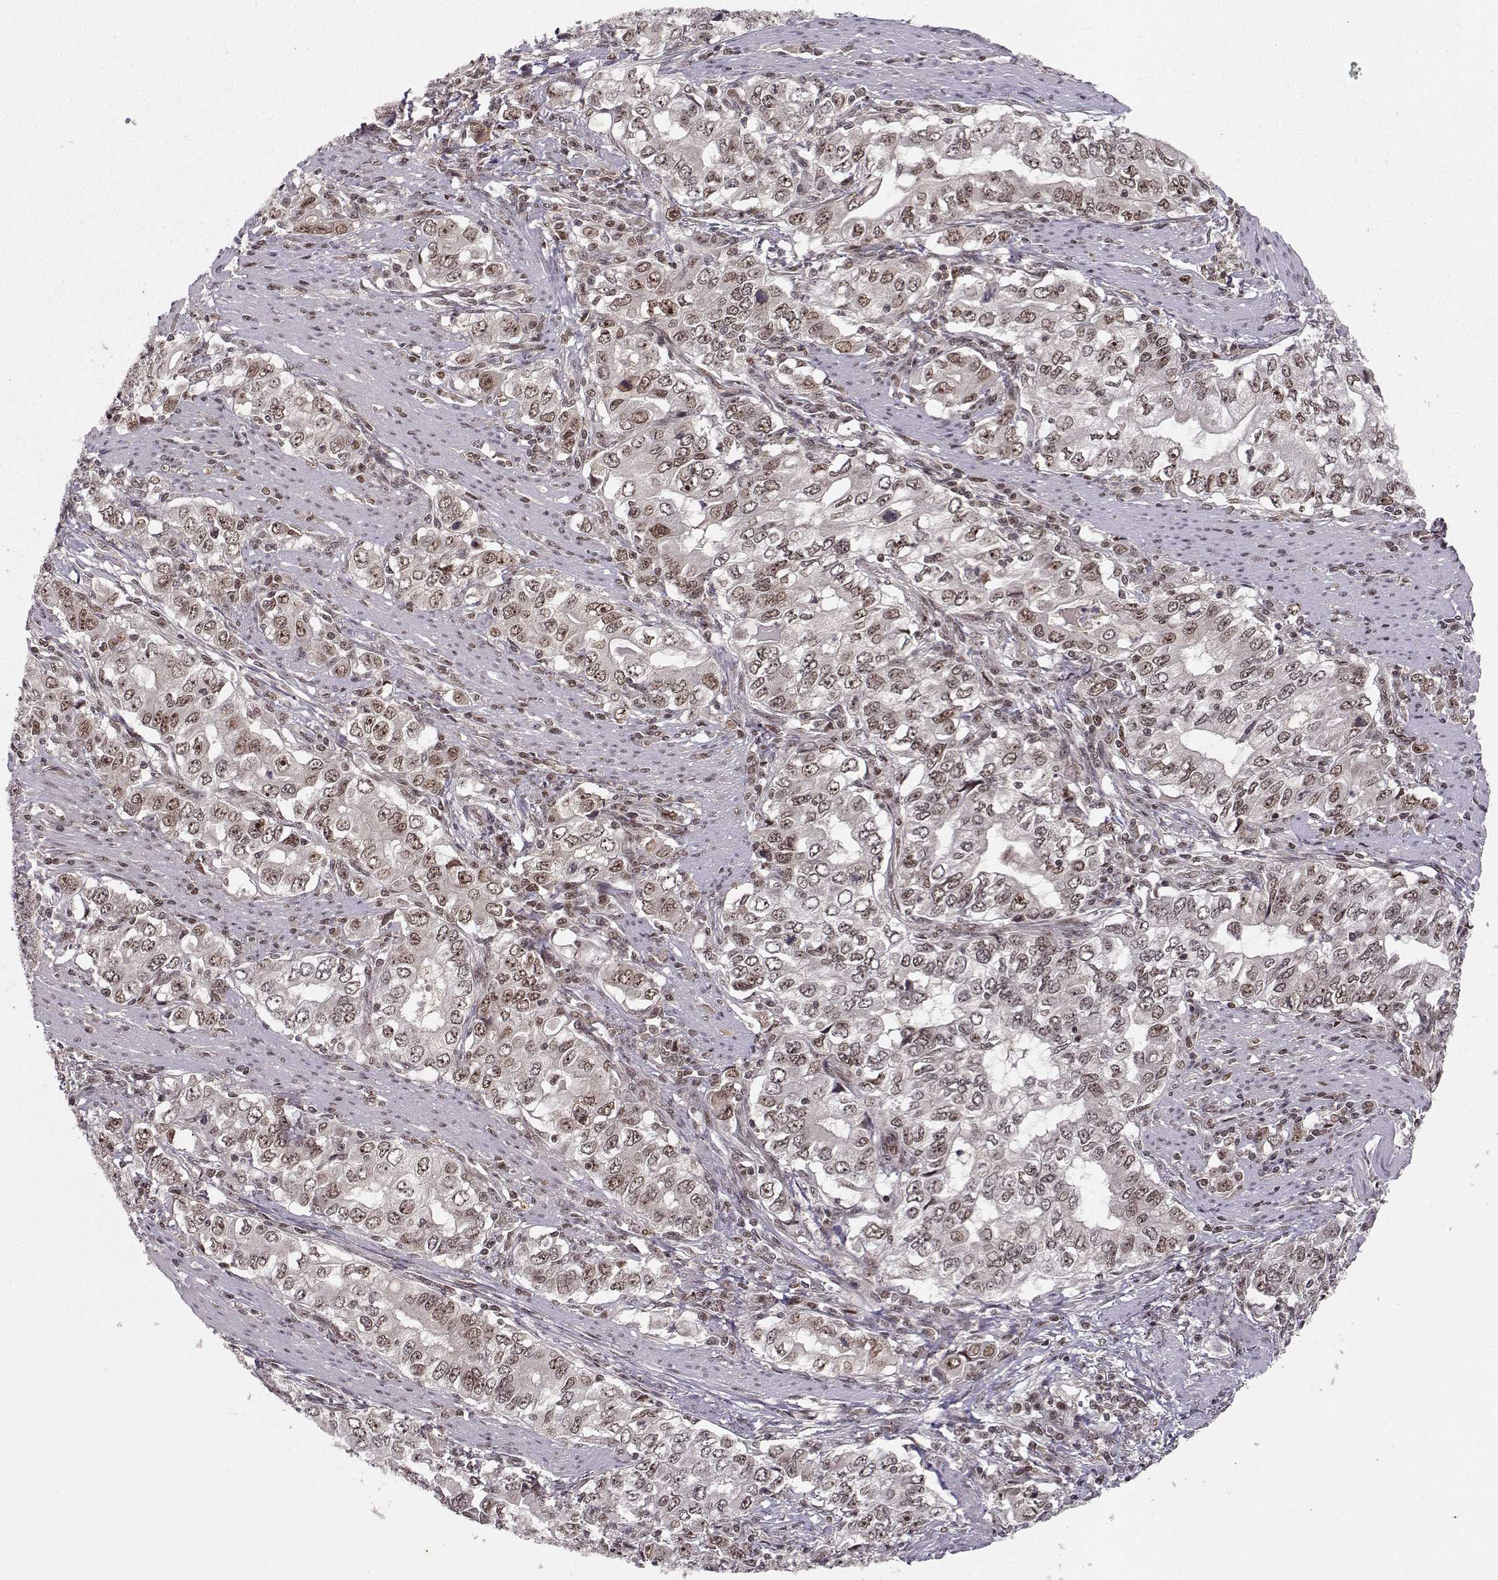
{"staining": {"intensity": "weak", "quantity": "25%-75%", "location": "nuclear"}, "tissue": "stomach cancer", "cell_type": "Tumor cells", "image_type": "cancer", "snomed": [{"axis": "morphology", "description": "Adenocarcinoma, NOS"}, {"axis": "topography", "description": "Stomach, lower"}], "caption": "There is low levels of weak nuclear expression in tumor cells of stomach adenocarcinoma, as demonstrated by immunohistochemical staining (brown color).", "gene": "CSNK2A1", "patient": {"sex": "female", "age": 72}}